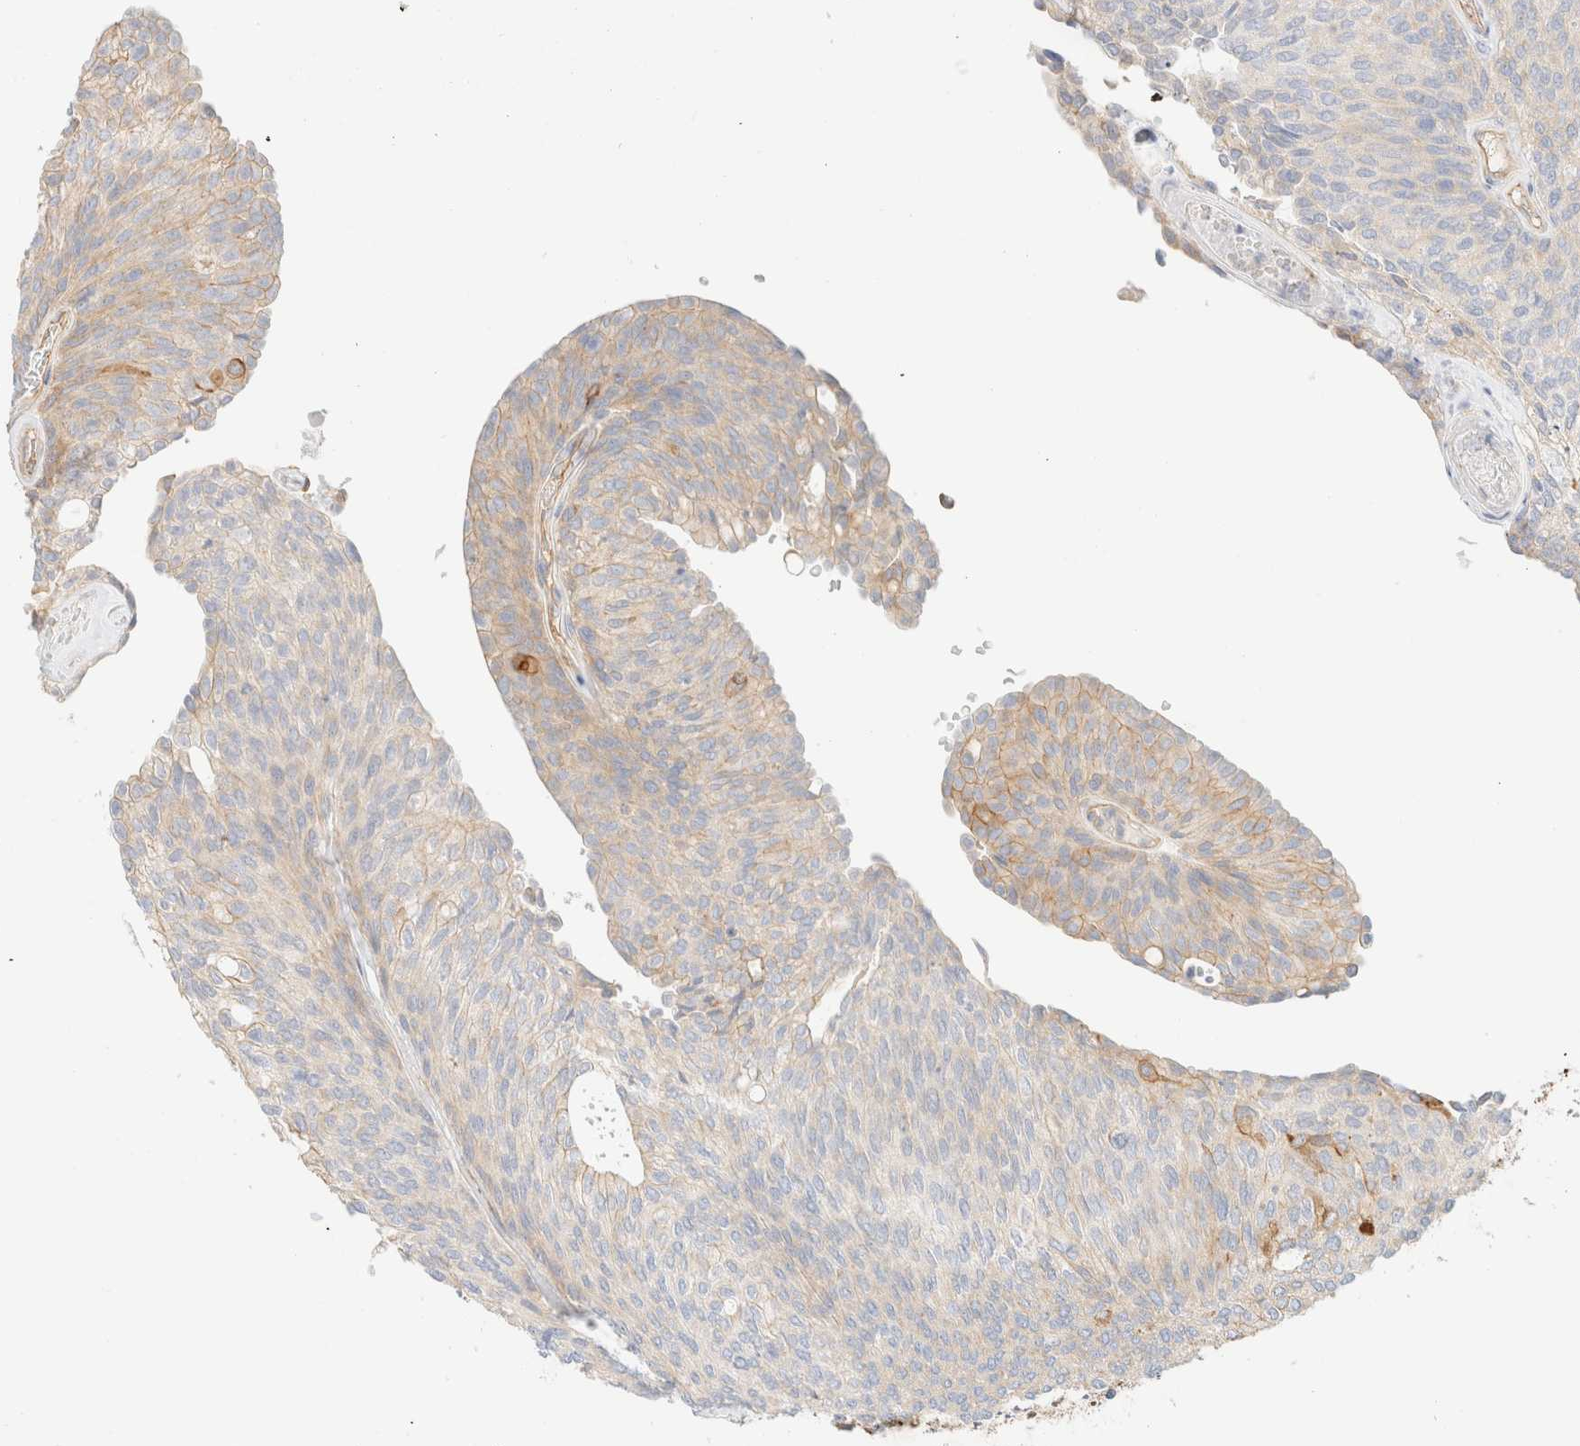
{"staining": {"intensity": "weak", "quantity": "<25%", "location": "cytoplasmic/membranous"}, "tissue": "urothelial cancer", "cell_type": "Tumor cells", "image_type": "cancer", "snomed": [{"axis": "morphology", "description": "Urothelial carcinoma, Low grade"}, {"axis": "topography", "description": "Urinary bladder"}], "caption": "Immunohistochemistry of urothelial cancer exhibits no staining in tumor cells.", "gene": "CYB5R4", "patient": {"sex": "female", "age": 79}}